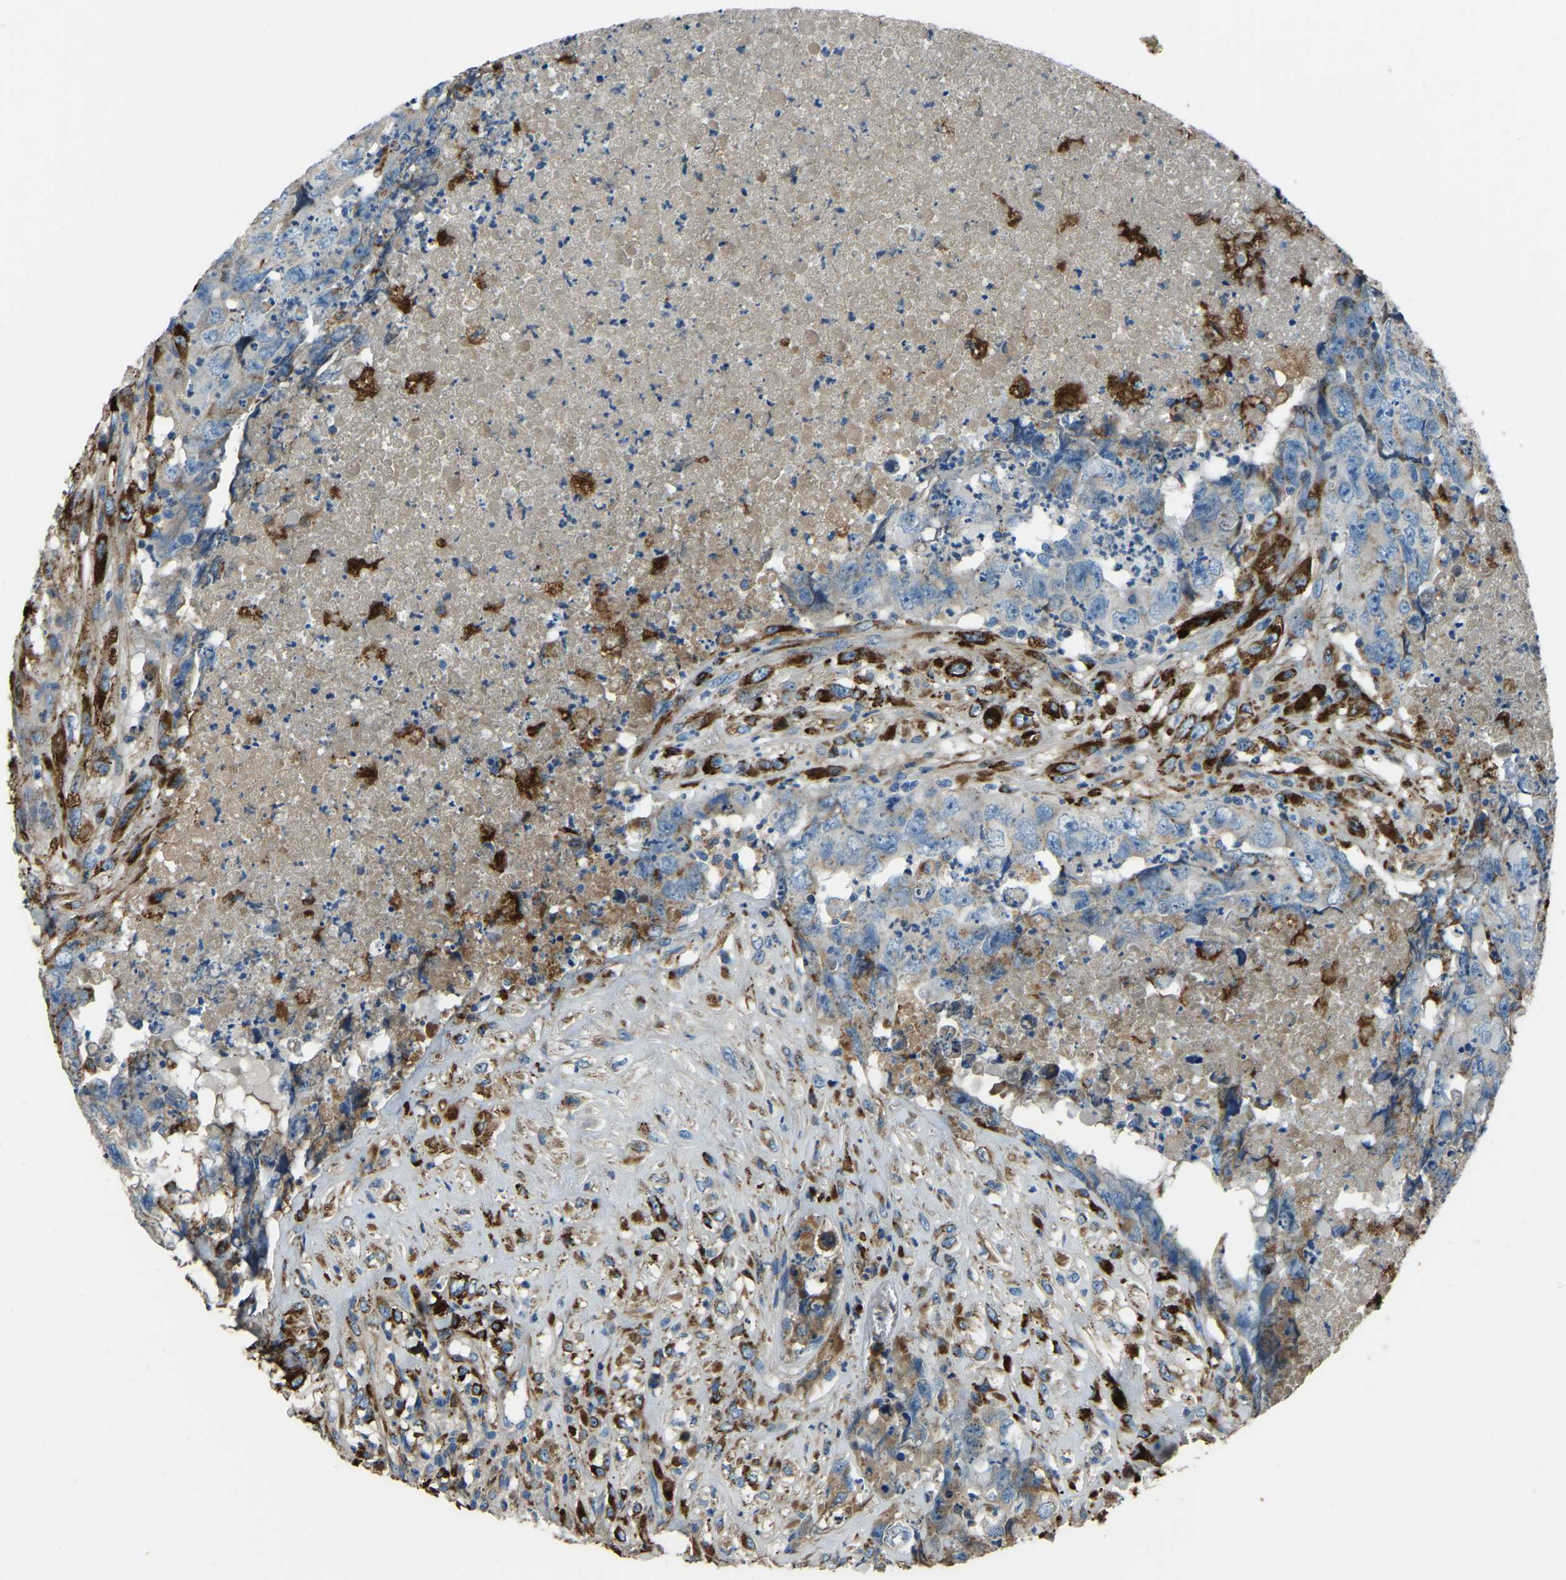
{"staining": {"intensity": "moderate", "quantity": "<25%", "location": "cytoplasmic/membranous"}, "tissue": "testis cancer", "cell_type": "Tumor cells", "image_type": "cancer", "snomed": [{"axis": "morphology", "description": "Carcinoma, Embryonal, NOS"}, {"axis": "topography", "description": "Testis"}], "caption": "Protein analysis of testis embryonal carcinoma tissue displays moderate cytoplasmic/membranous expression in approximately <25% of tumor cells. (Brightfield microscopy of DAB IHC at high magnification).", "gene": "COL3A1", "patient": {"sex": "male", "age": 32}}